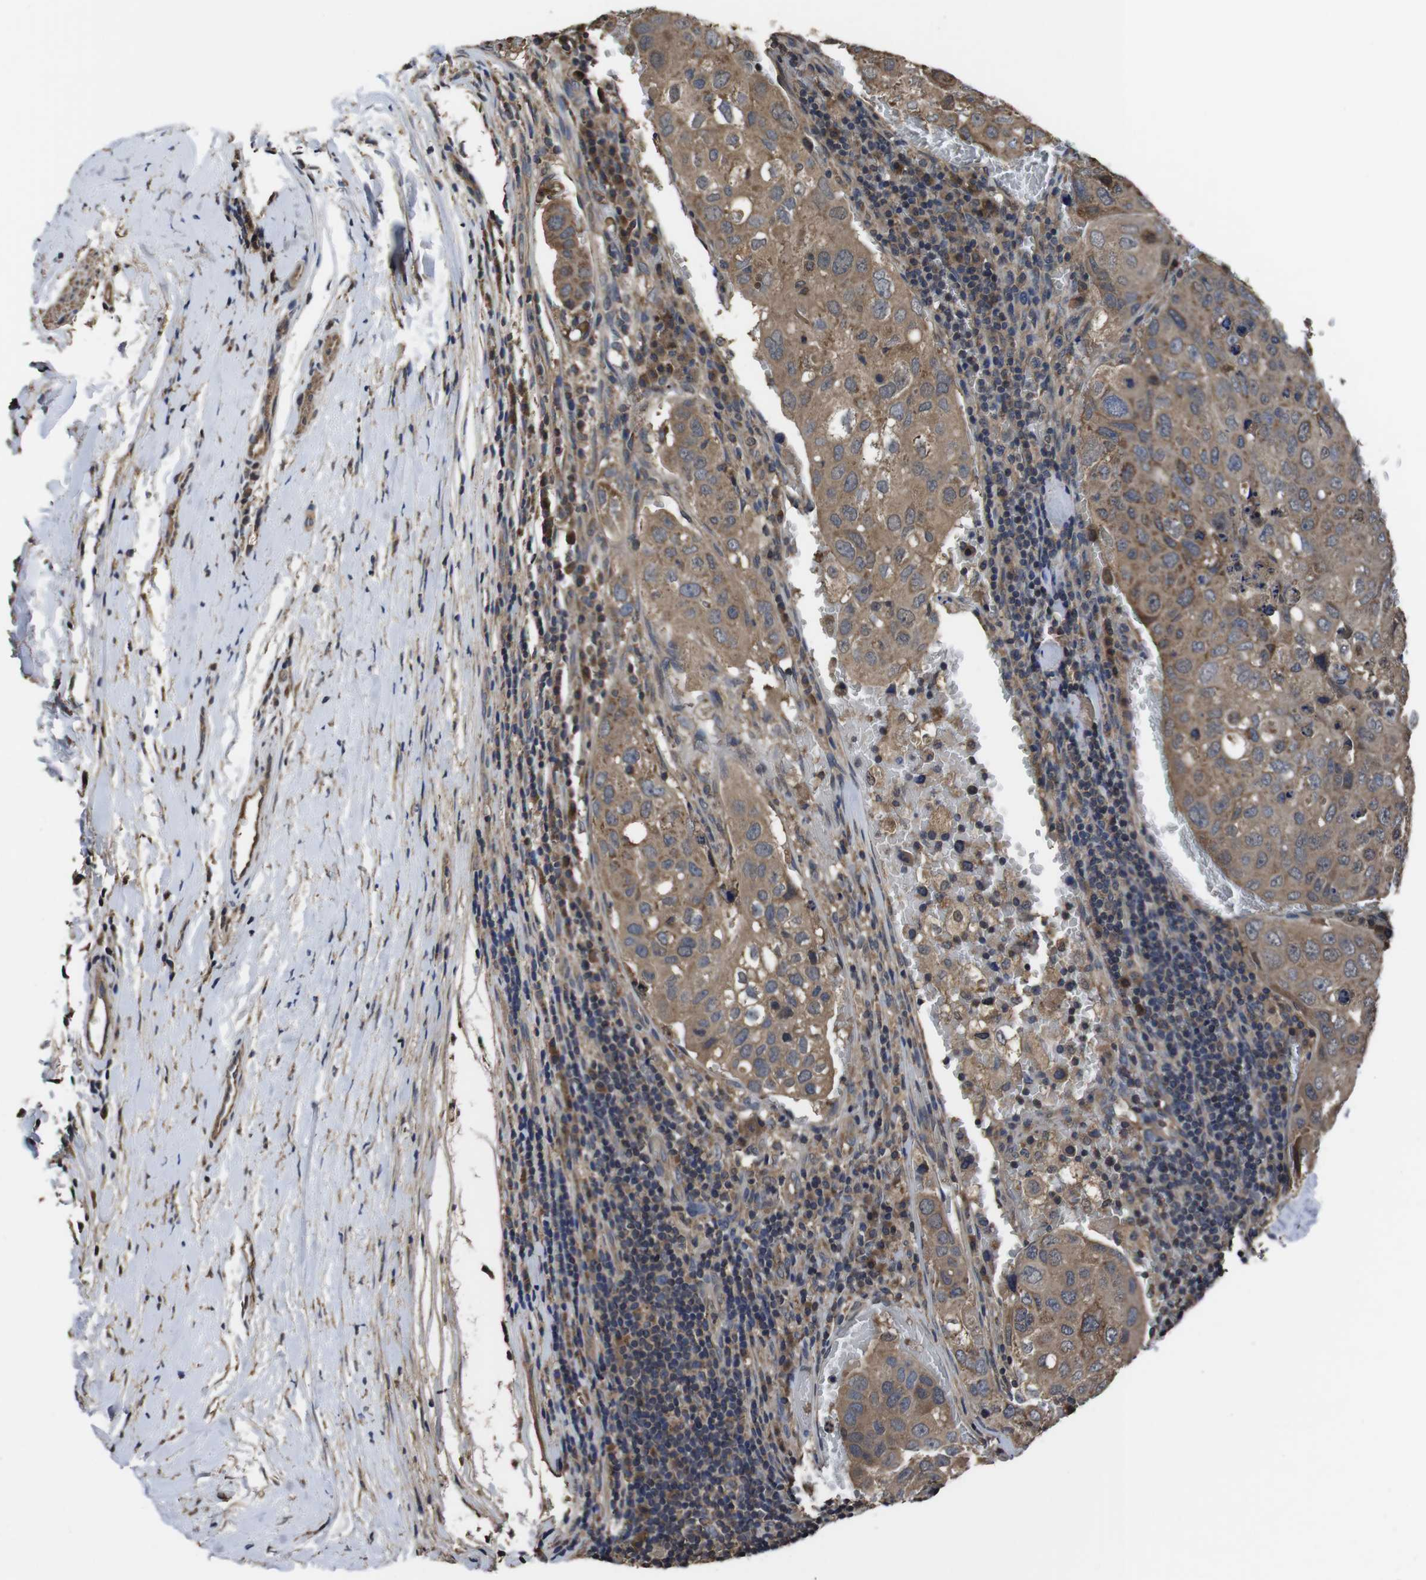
{"staining": {"intensity": "moderate", "quantity": ">75%", "location": "cytoplasmic/membranous"}, "tissue": "urothelial cancer", "cell_type": "Tumor cells", "image_type": "cancer", "snomed": [{"axis": "morphology", "description": "Urothelial carcinoma, High grade"}, {"axis": "topography", "description": "Lymph node"}, {"axis": "topography", "description": "Urinary bladder"}], "caption": "An IHC micrograph of tumor tissue is shown. Protein staining in brown labels moderate cytoplasmic/membranous positivity in urothelial cancer within tumor cells.", "gene": "CXCL11", "patient": {"sex": "male", "age": 51}}